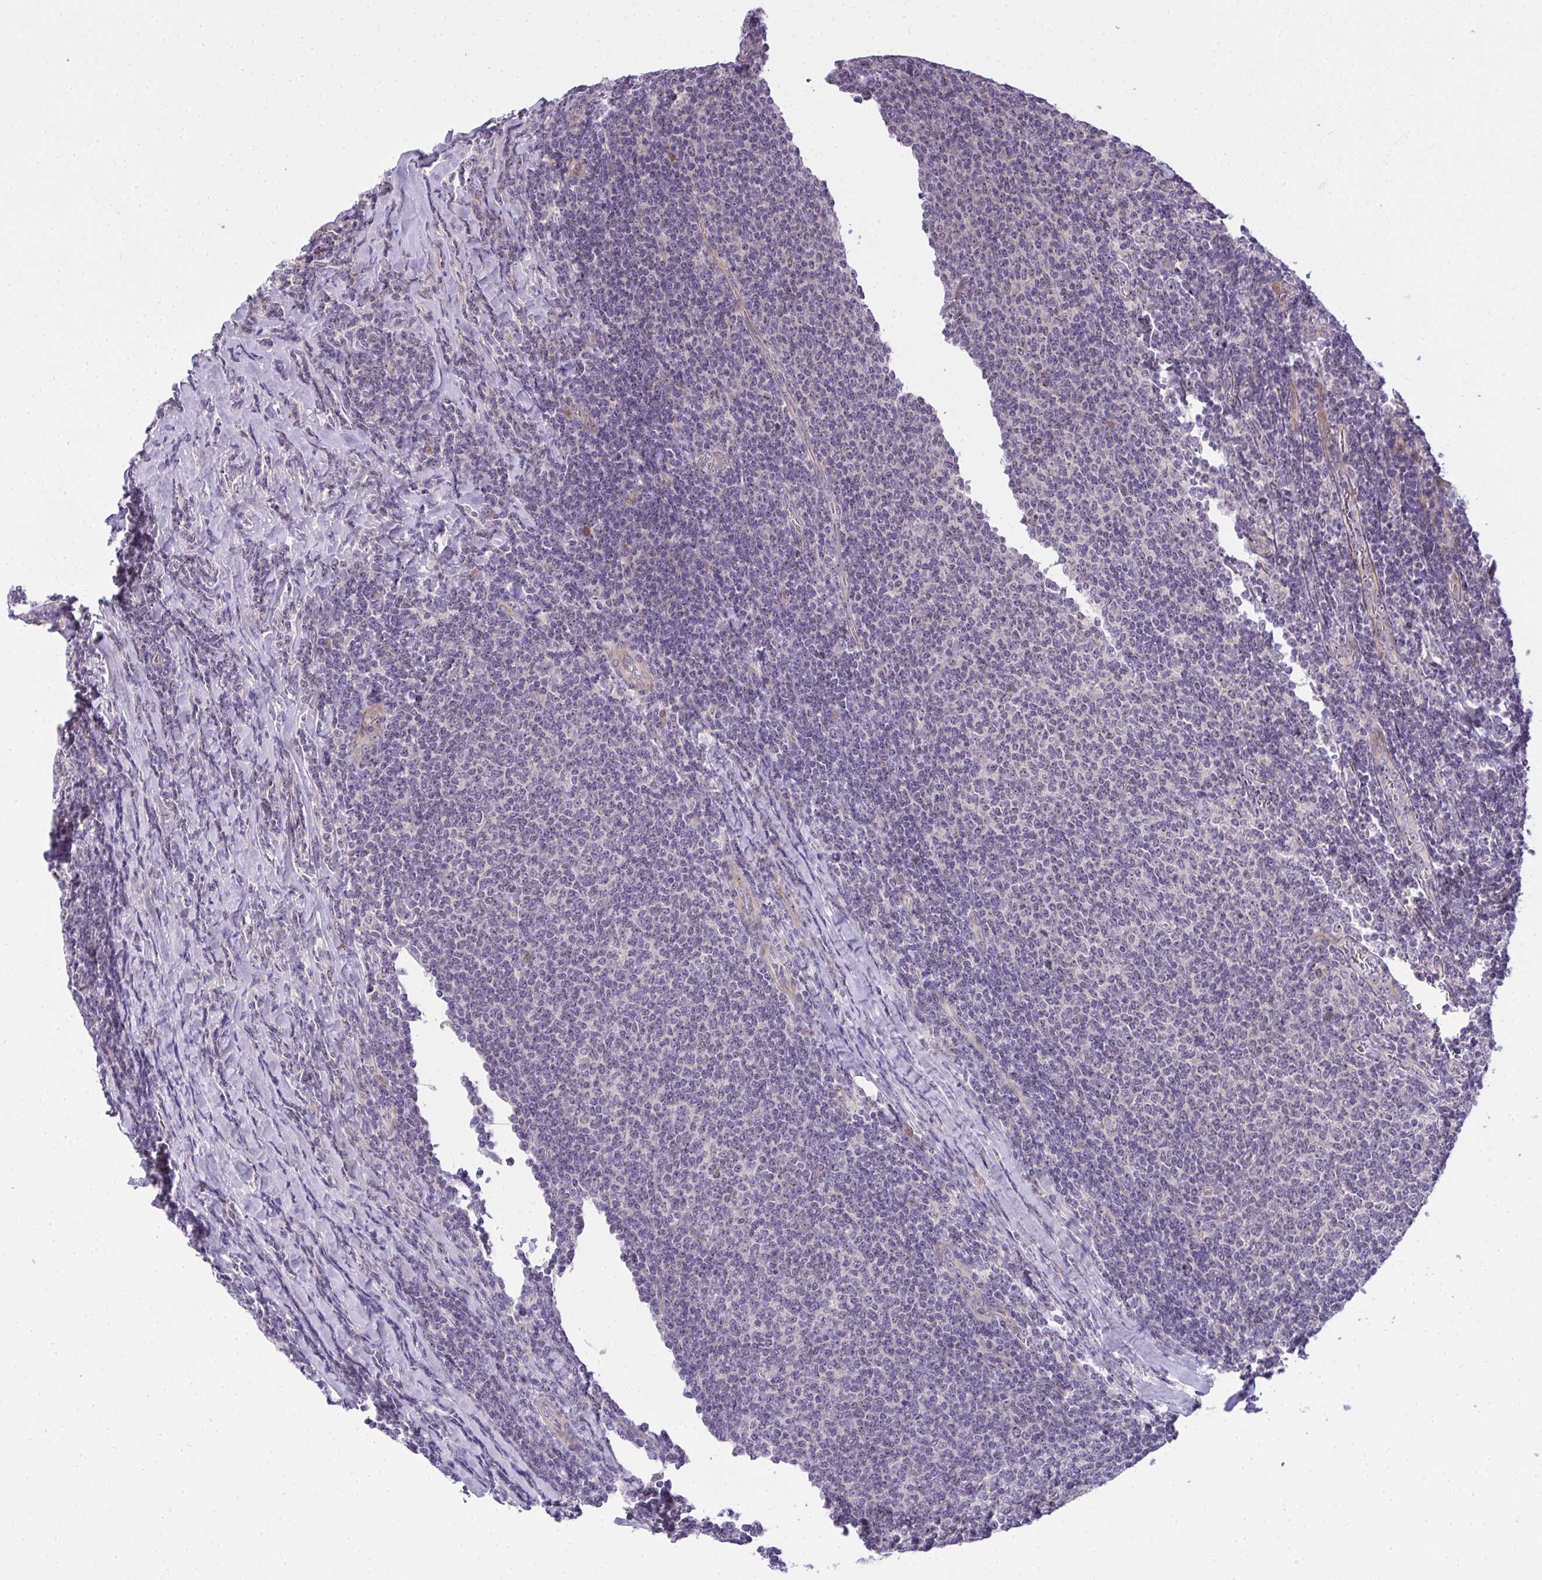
{"staining": {"intensity": "negative", "quantity": "none", "location": "none"}, "tissue": "lymphoma", "cell_type": "Tumor cells", "image_type": "cancer", "snomed": [{"axis": "morphology", "description": "Malignant lymphoma, non-Hodgkin's type, Low grade"}, {"axis": "topography", "description": "Lymph node"}], "caption": "The micrograph demonstrates no staining of tumor cells in low-grade malignant lymphoma, non-Hodgkin's type.", "gene": "NT5C1A", "patient": {"sex": "male", "age": 52}}